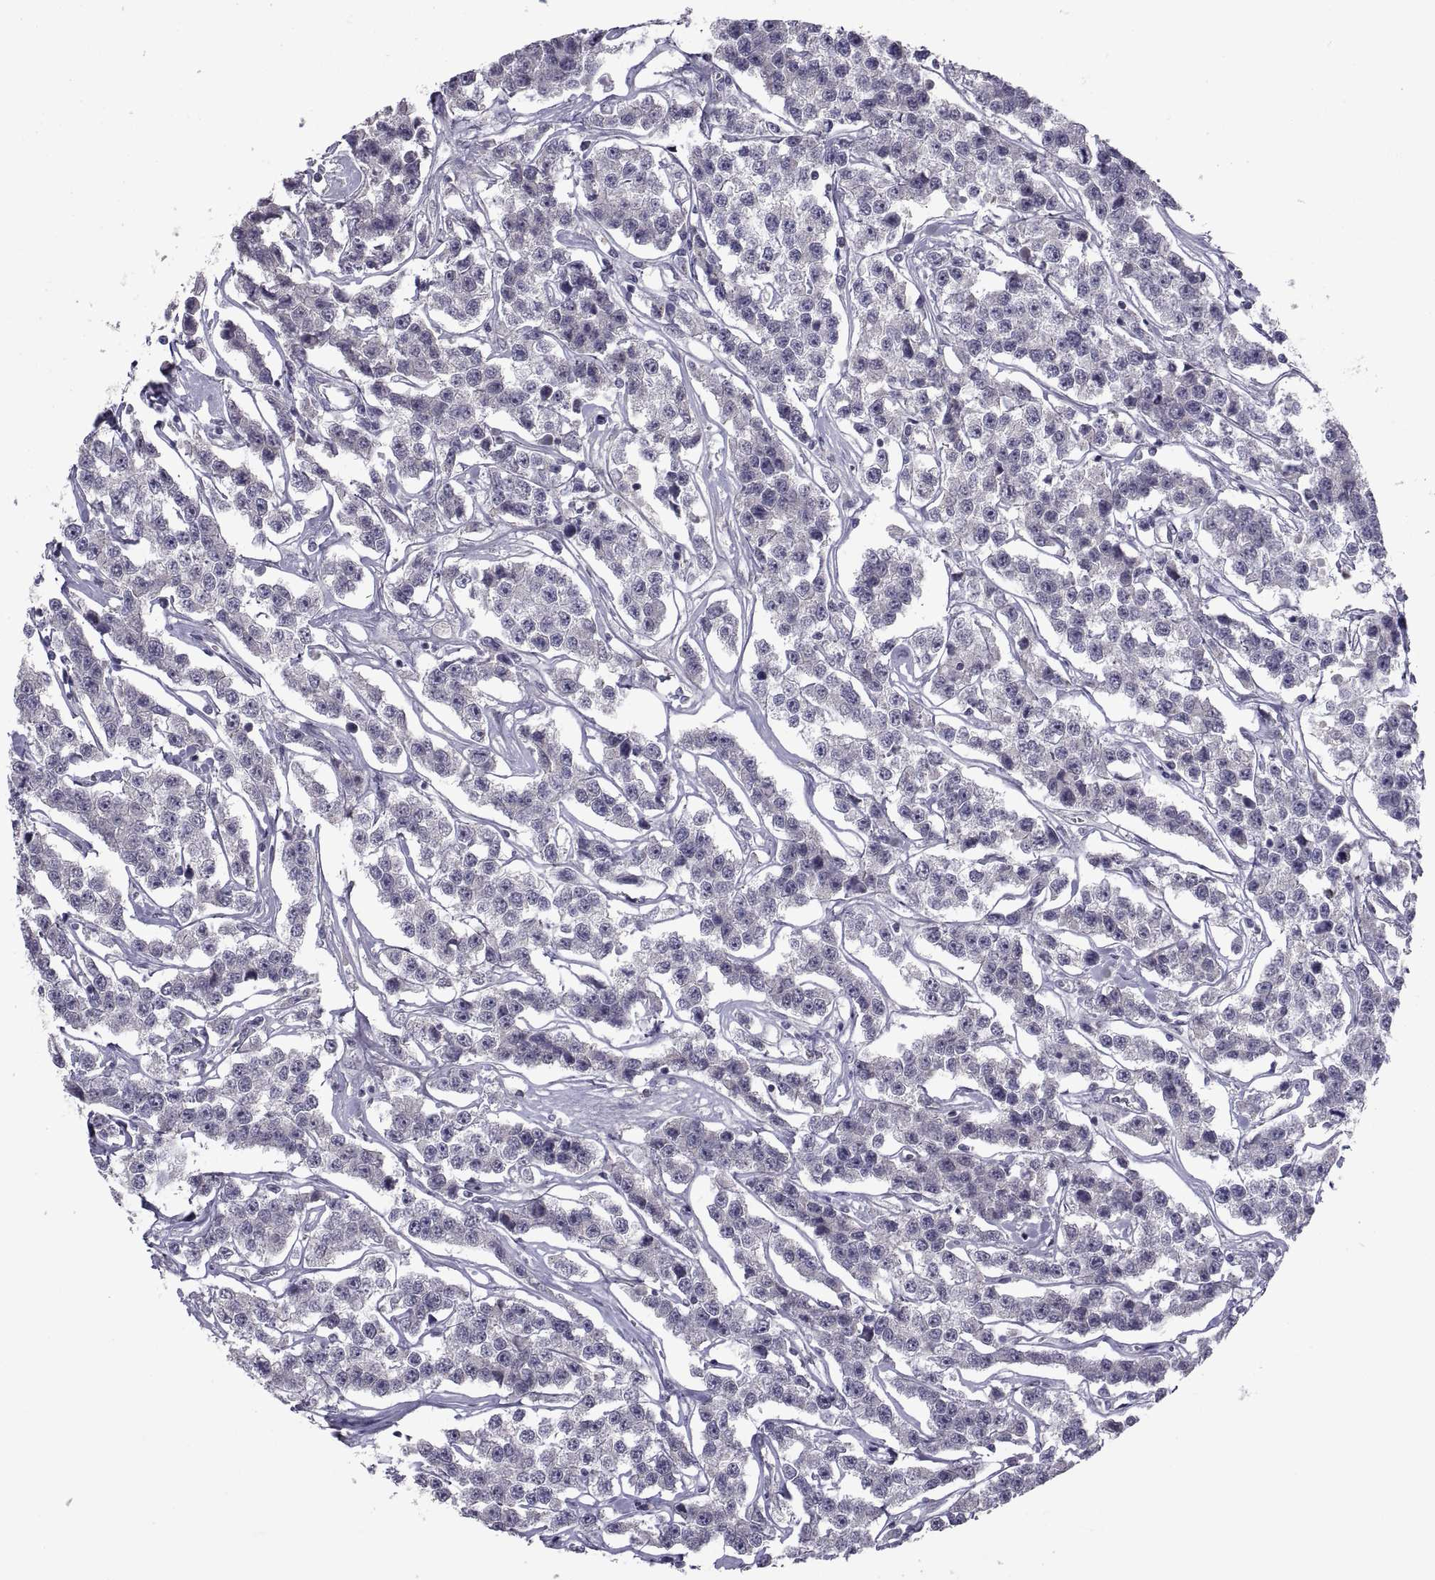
{"staining": {"intensity": "negative", "quantity": "none", "location": "none"}, "tissue": "testis cancer", "cell_type": "Tumor cells", "image_type": "cancer", "snomed": [{"axis": "morphology", "description": "Seminoma, NOS"}, {"axis": "topography", "description": "Testis"}], "caption": "There is no significant staining in tumor cells of seminoma (testis).", "gene": "NPTX2", "patient": {"sex": "male", "age": 59}}